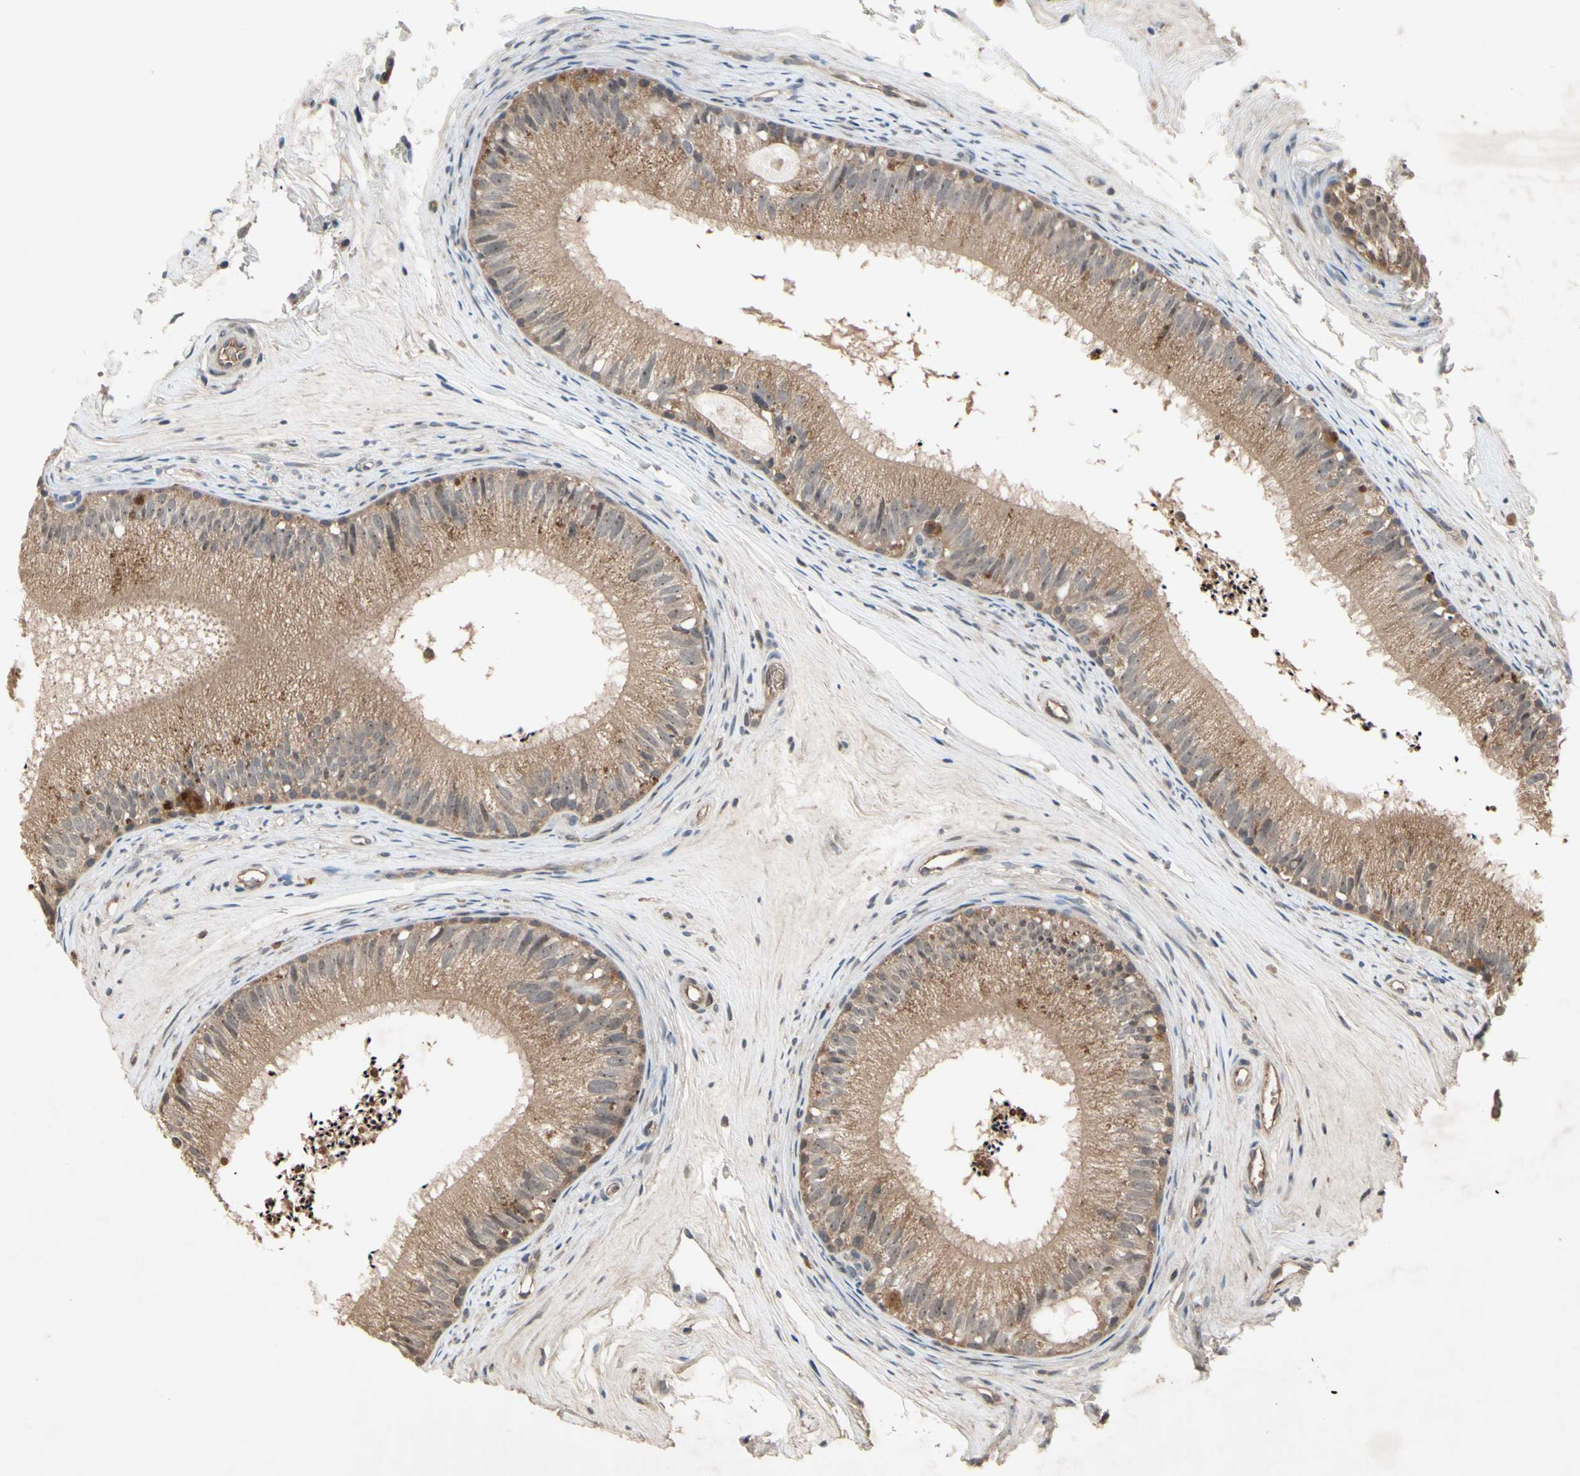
{"staining": {"intensity": "moderate", "quantity": ">75%", "location": "cytoplasmic/membranous"}, "tissue": "epididymis", "cell_type": "Glandular cells", "image_type": "normal", "snomed": [{"axis": "morphology", "description": "Normal tissue, NOS"}, {"axis": "topography", "description": "Epididymis"}], "caption": "DAB (3,3'-diaminobenzidine) immunohistochemical staining of unremarkable epididymis displays moderate cytoplasmic/membranous protein expression in about >75% of glandular cells.", "gene": "NSF", "patient": {"sex": "male", "age": 56}}